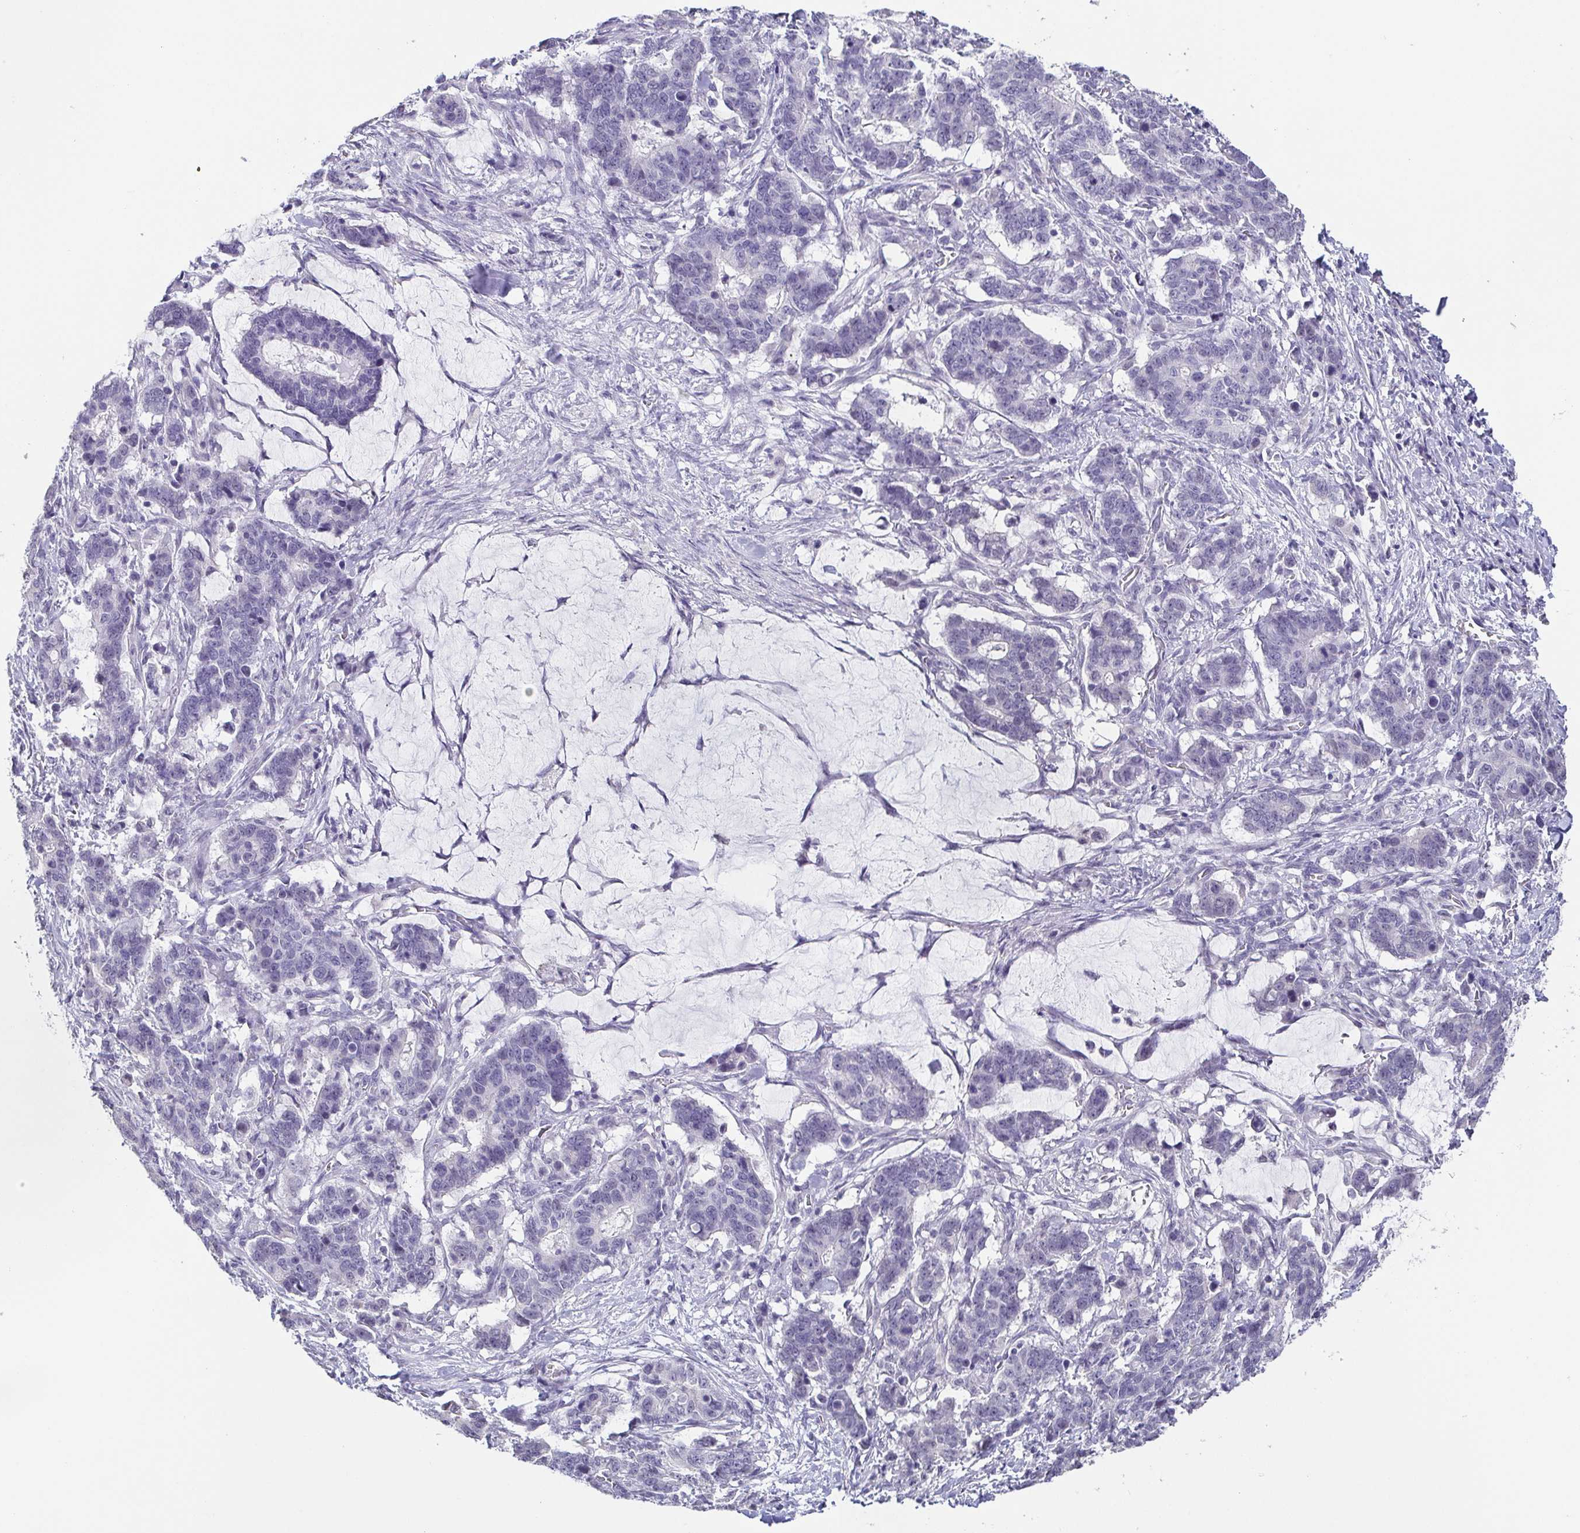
{"staining": {"intensity": "negative", "quantity": "none", "location": "none"}, "tissue": "stomach cancer", "cell_type": "Tumor cells", "image_type": "cancer", "snomed": [{"axis": "morphology", "description": "Normal tissue, NOS"}, {"axis": "morphology", "description": "Adenocarcinoma, NOS"}, {"axis": "topography", "description": "Stomach"}], "caption": "Immunohistochemistry of human adenocarcinoma (stomach) shows no expression in tumor cells.", "gene": "NEFH", "patient": {"sex": "female", "age": 64}}